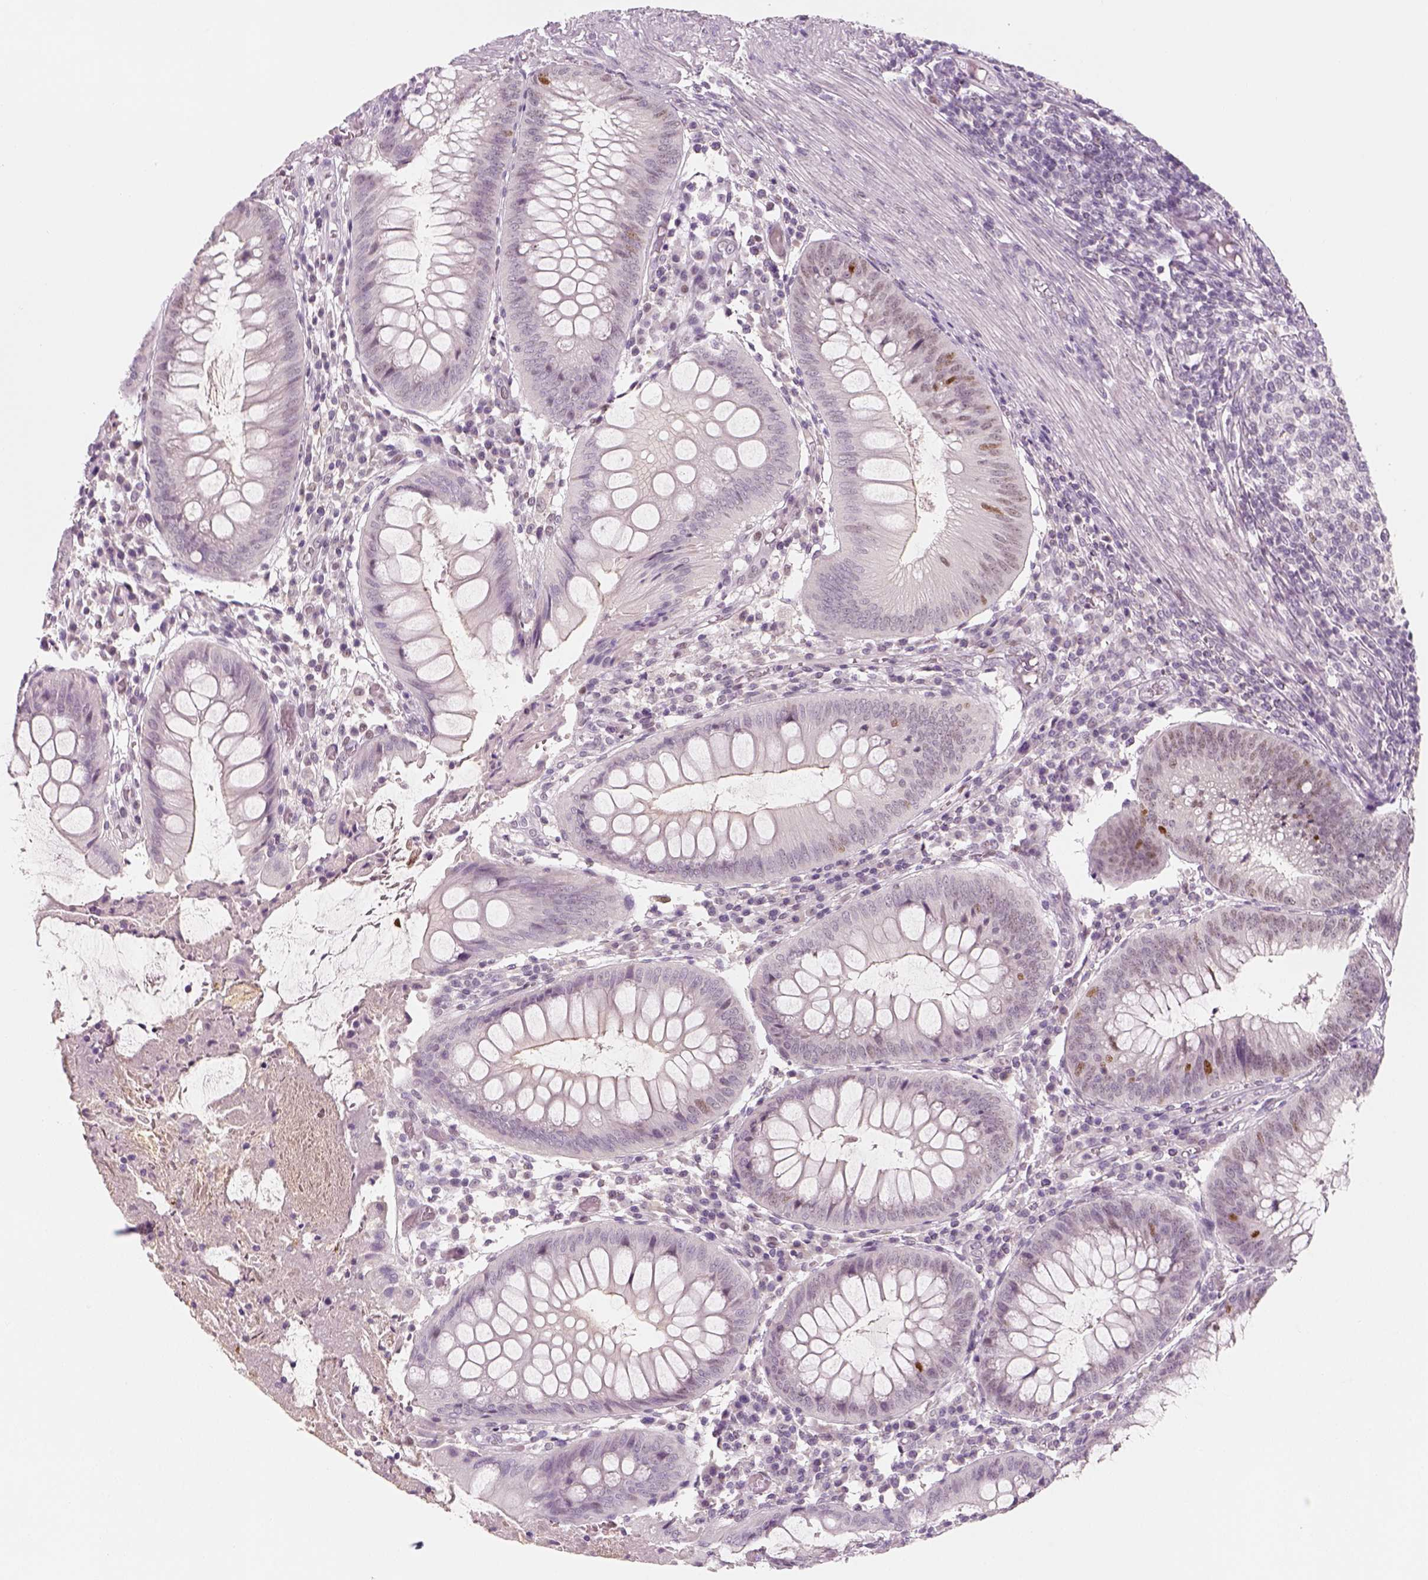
{"staining": {"intensity": "negative", "quantity": "none", "location": "none"}, "tissue": "appendix", "cell_type": "Glandular cells", "image_type": "normal", "snomed": [{"axis": "morphology", "description": "Normal tissue, NOS"}, {"axis": "morphology", "description": "Inflammation, NOS"}, {"axis": "topography", "description": "Appendix"}], "caption": "Immunohistochemistry micrograph of benign appendix stained for a protein (brown), which exhibits no expression in glandular cells.", "gene": "TP53", "patient": {"sex": "male", "age": 16}}